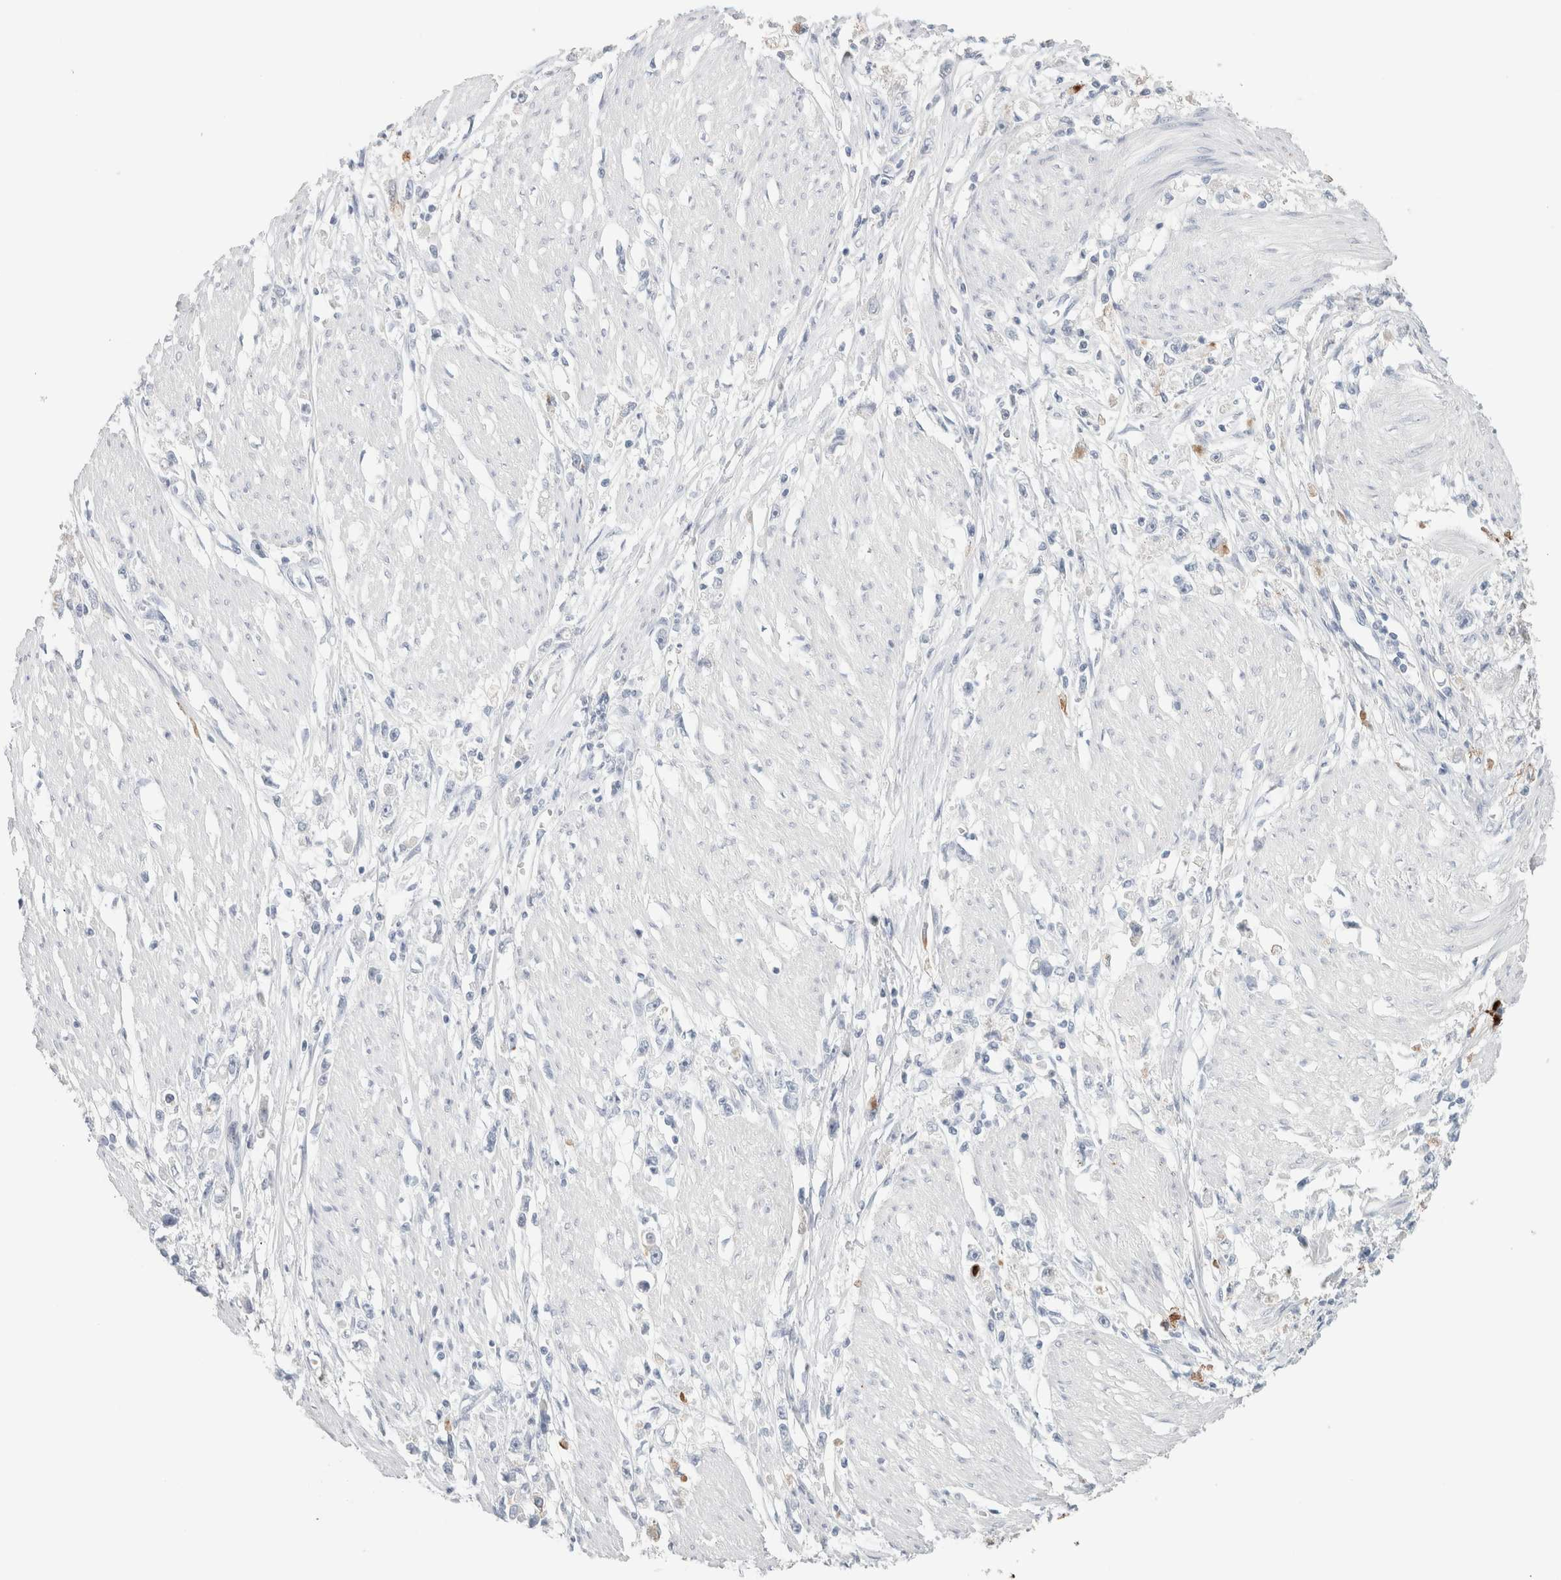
{"staining": {"intensity": "negative", "quantity": "none", "location": "none"}, "tissue": "stomach cancer", "cell_type": "Tumor cells", "image_type": "cancer", "snomed": [{"axis": "morphology", "description": "Adenocarcinoma, NOS"}, {"axis": "topography", "description": "Stomach"}], "caption": "High power microscopy photomicrograph of an immunohistochemistry (IHC) micrograph of stomach cancer (adenocarcinoma), revealing no significant positivity in tumor cells.", "gene": "IL6", "patient": {"sex": "female", "age": 59}}